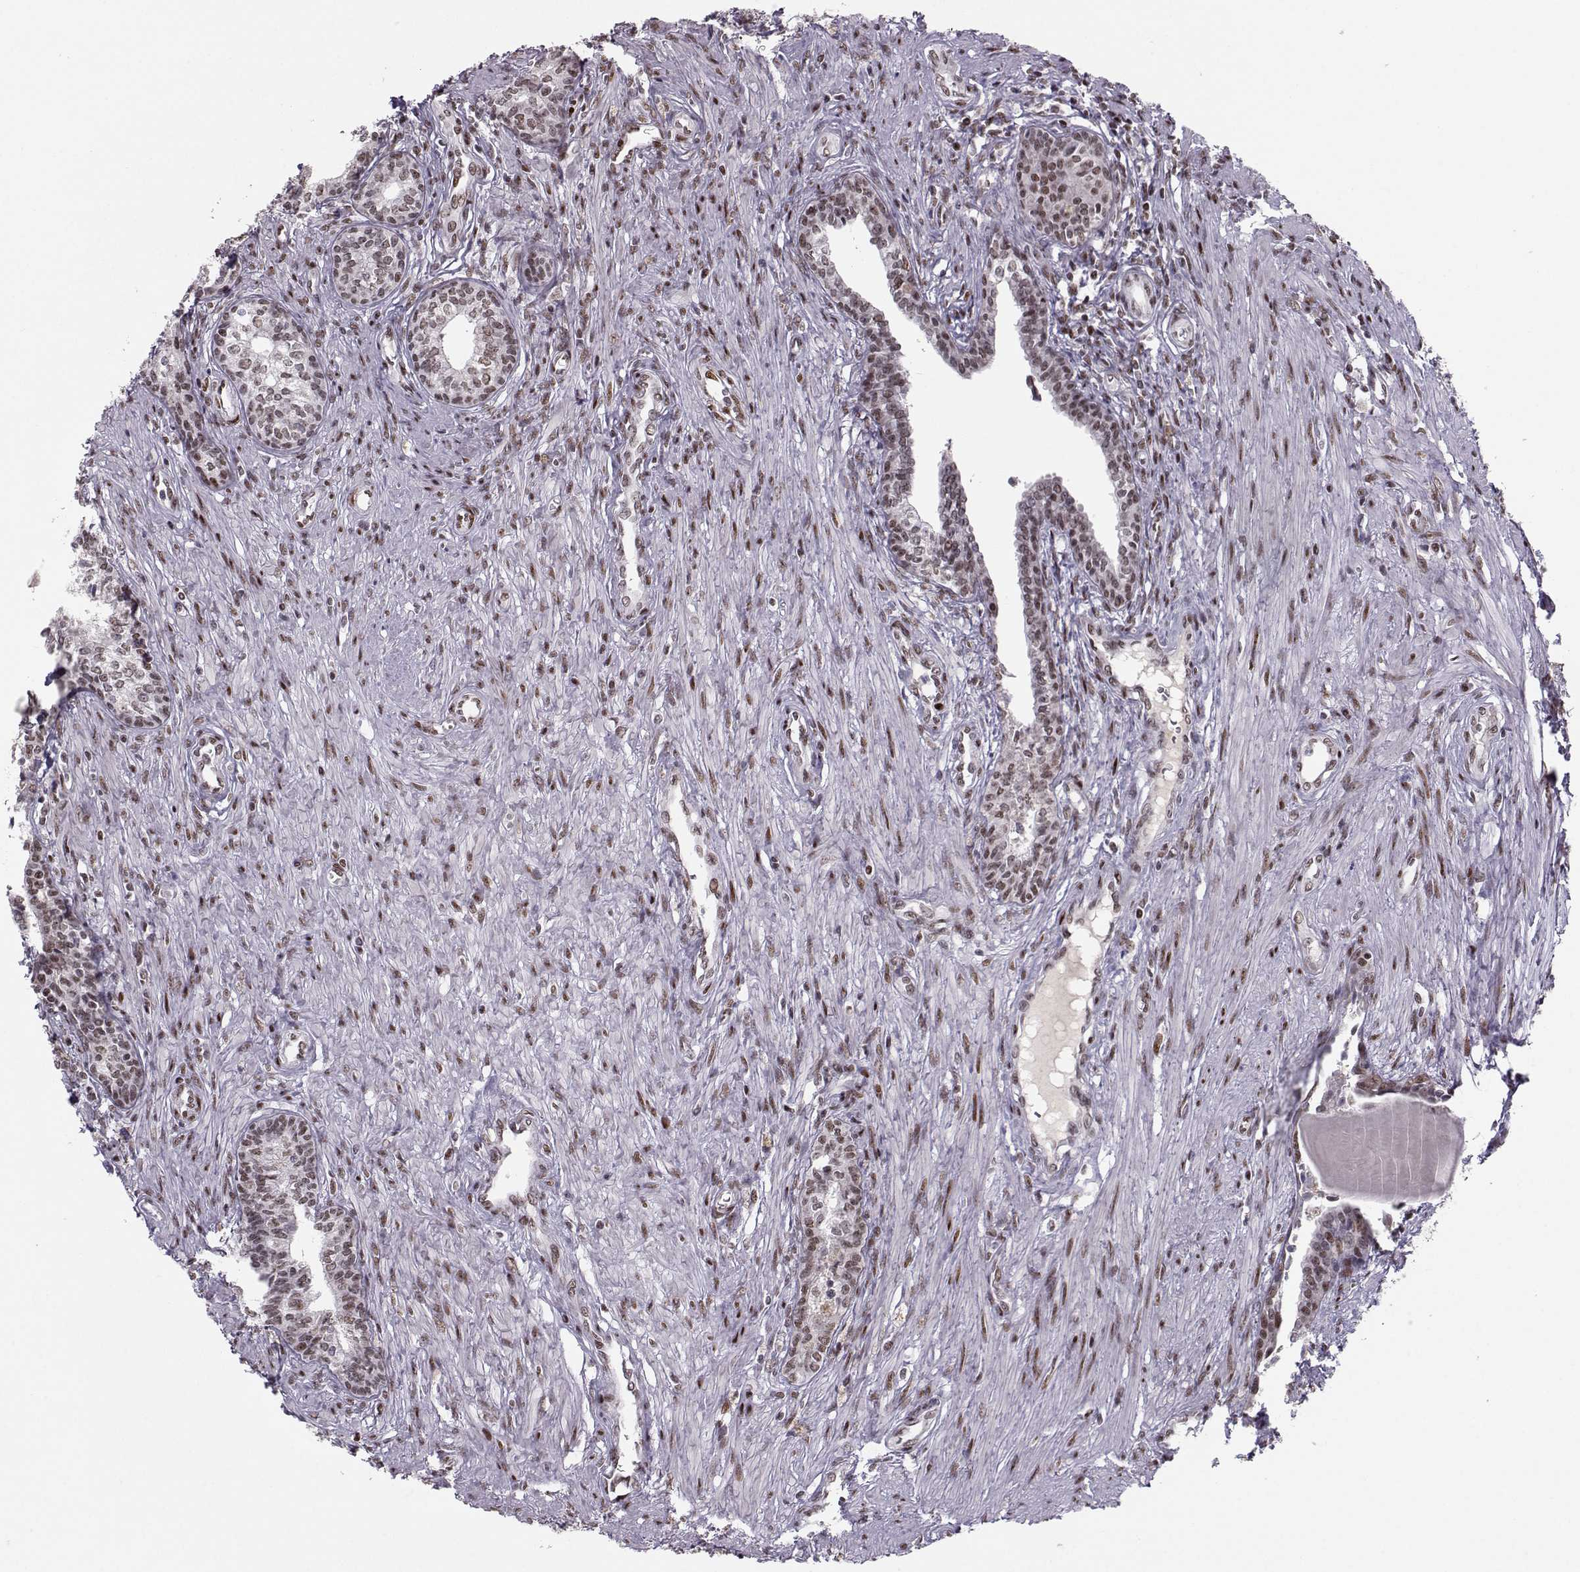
{"staining": {"intensity": "strong", "quantity": "25%-75%", "location": "nuclear"}, "tissue": "prostate", "cell_type": "Glandular cells", "image_type": "normal", "snomed": [{"axis": "morphology", "description": "Normal tissue, NOS"}, {"axis": "topography", "description": "Prostate"}], "caption": "This micrograph shows unremarkable prostate stained with immunohistochemistry to label a protein in brown. The nuclear of glandular cells show strong positivity for the protein. Nuclei are counter-stained blue.", "gene": "SNAPC2", "patient": {"sex": "male", "age": 60}}